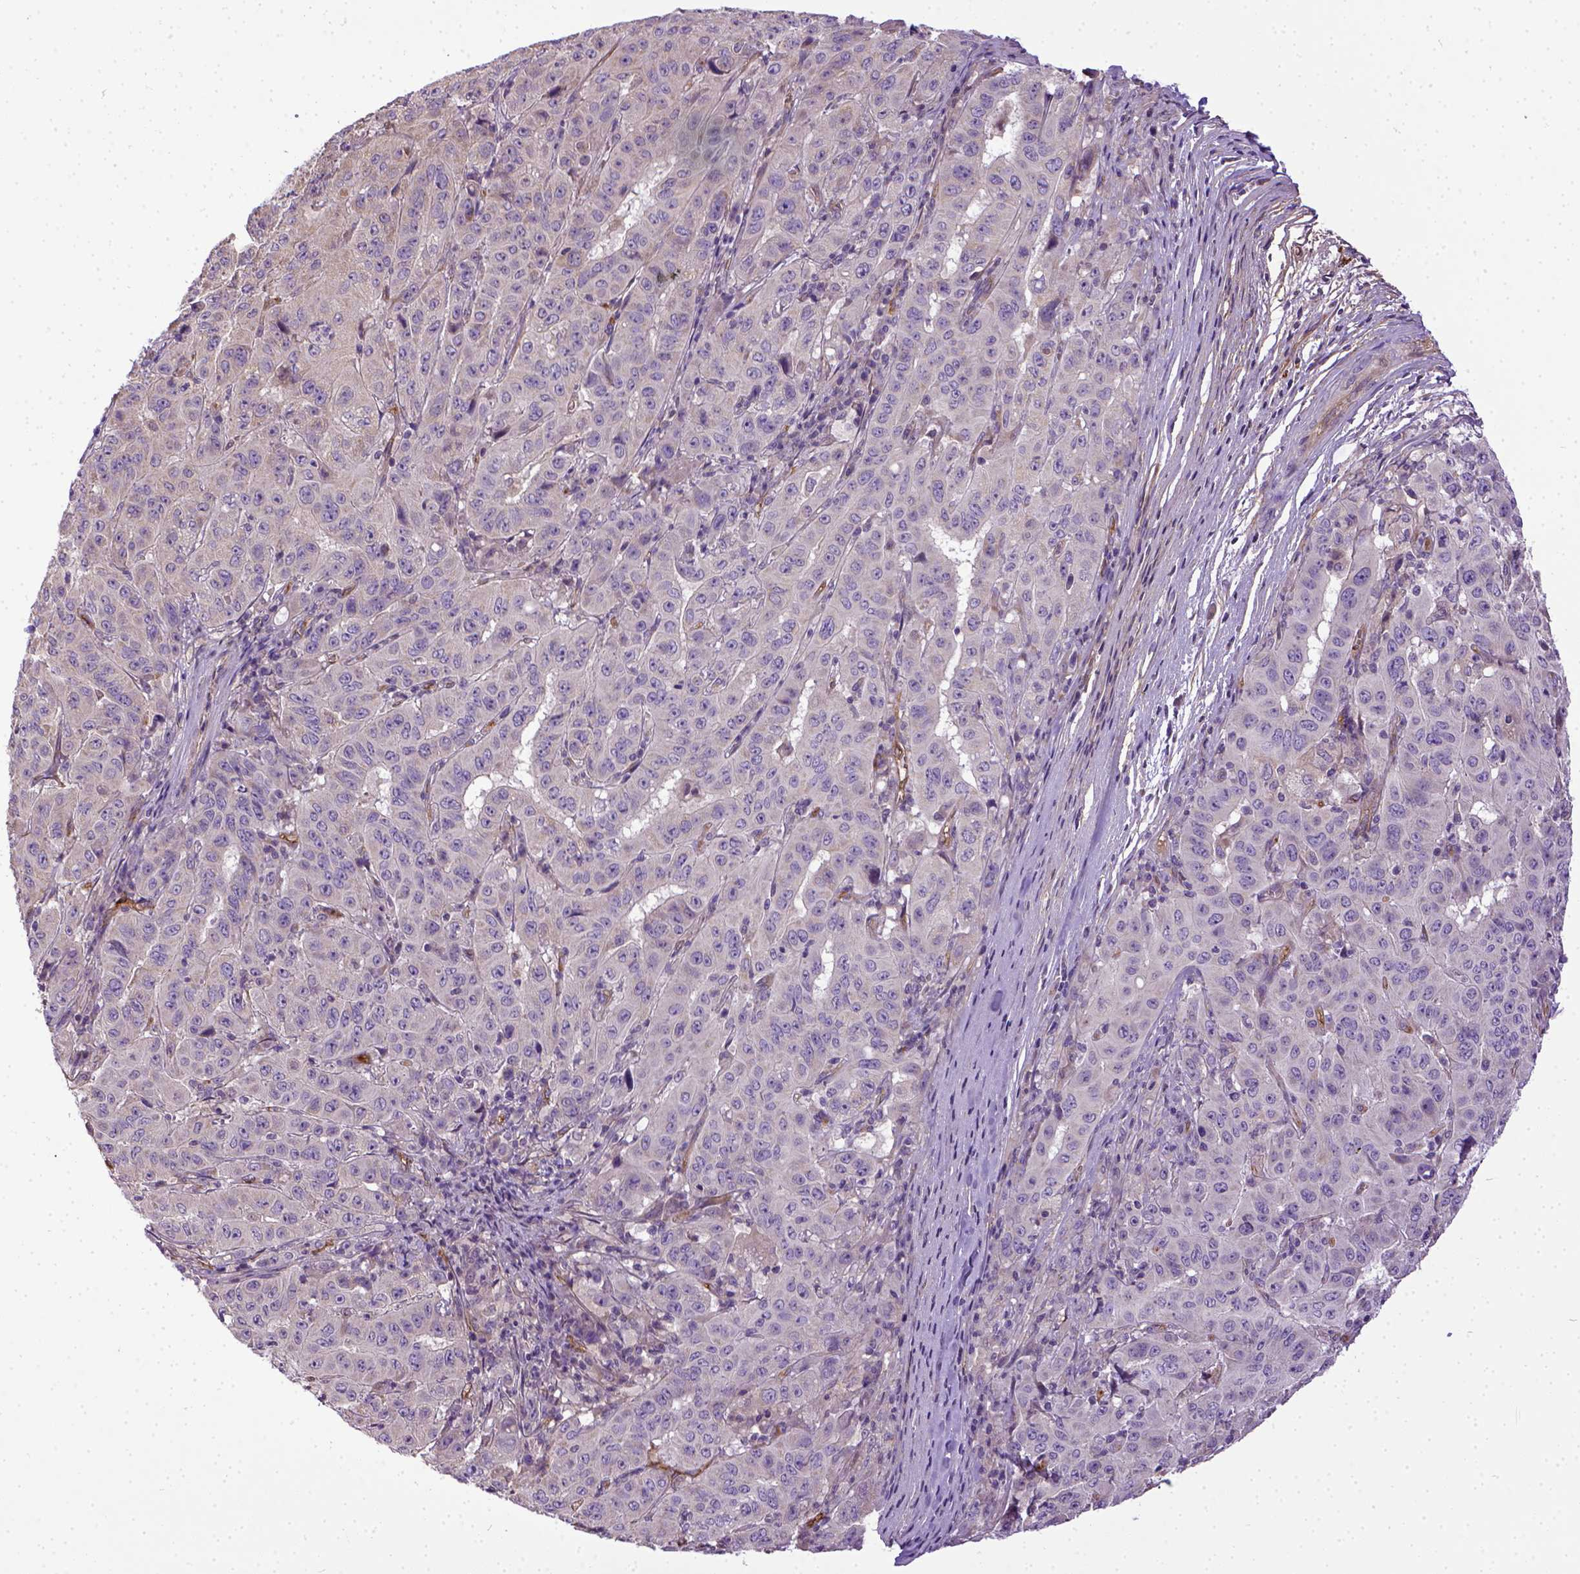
{"staining": {"intensity": "negative", "quantity": "none", "location": "none"}, "tissue": "pancreatic cancer", "cell_type": "Tumor cells", "image_type": "cancer", "snomed": [{"axis": "morphology", "description": "Adenocarcinoma, NOS"}, {"axis": "topography", "description": "Pancreas"}], "caption": "Protein analysis of pancreatic cancer displays no significant positivity in tumor cells.", "gene": "ENG", "patient": {"sex": "male", "age": 63}}